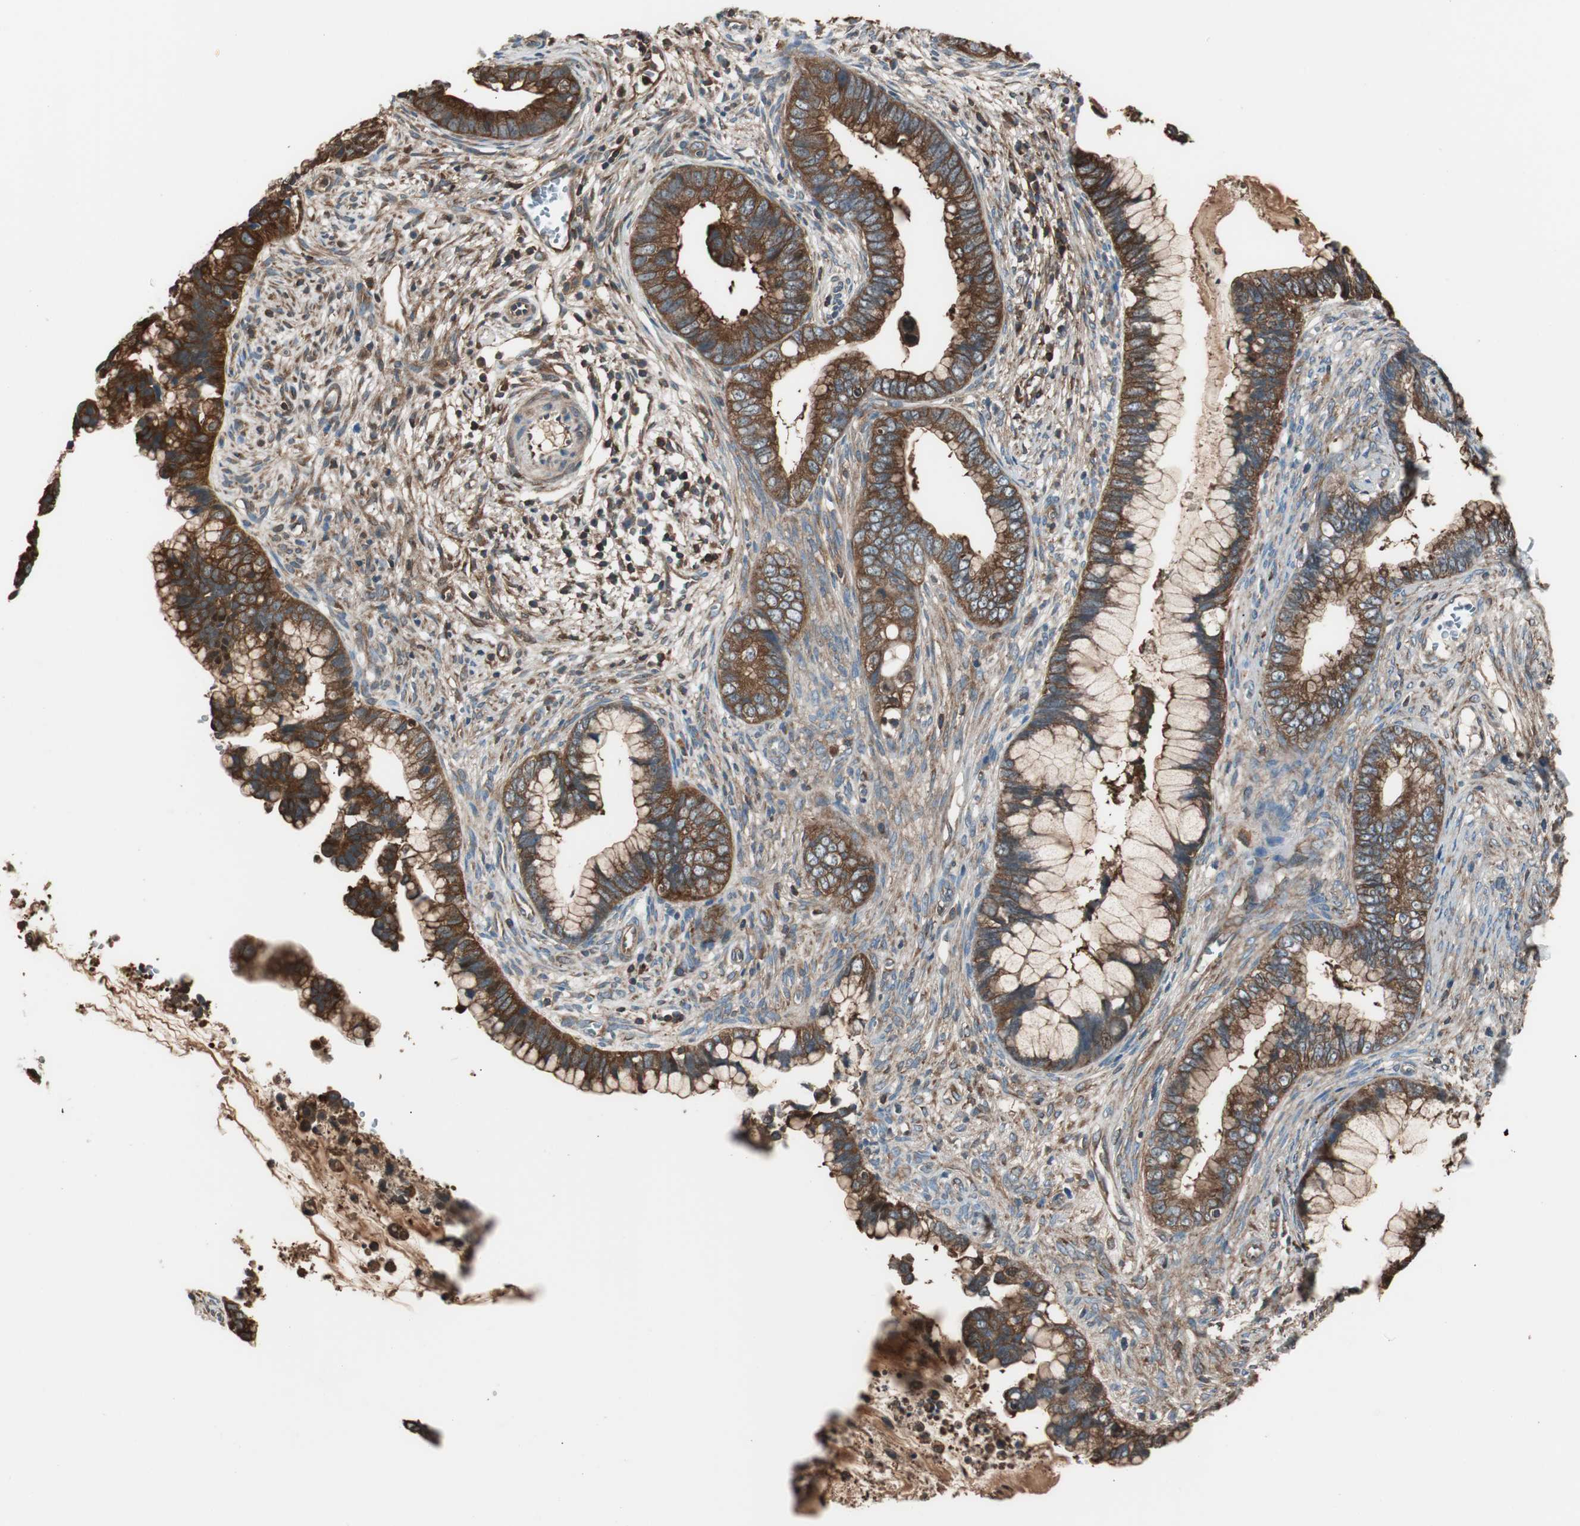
{"staining": {"intensity": "strong", "quantity": ">75%", "location": "cytoplasmic/membranous"}, "tissue": "cervical cancer", "cell_type": "Tumor cells", "image_type": "cancer", "snomed": [{"axis": "morphology", "description": "Adenocarcinoma, NOS"}, {"axis": "topography", "description": "Cervix"}], "caption": "Brown immunohistochemical staining in cervical cancer (adenocarcinoma) exhibits strong cytoplasmic/membranous positivity in approximately >75% of tumor cells.", "gene": "CAPNS1", "patient": {"sex": "female", "age": 44}}